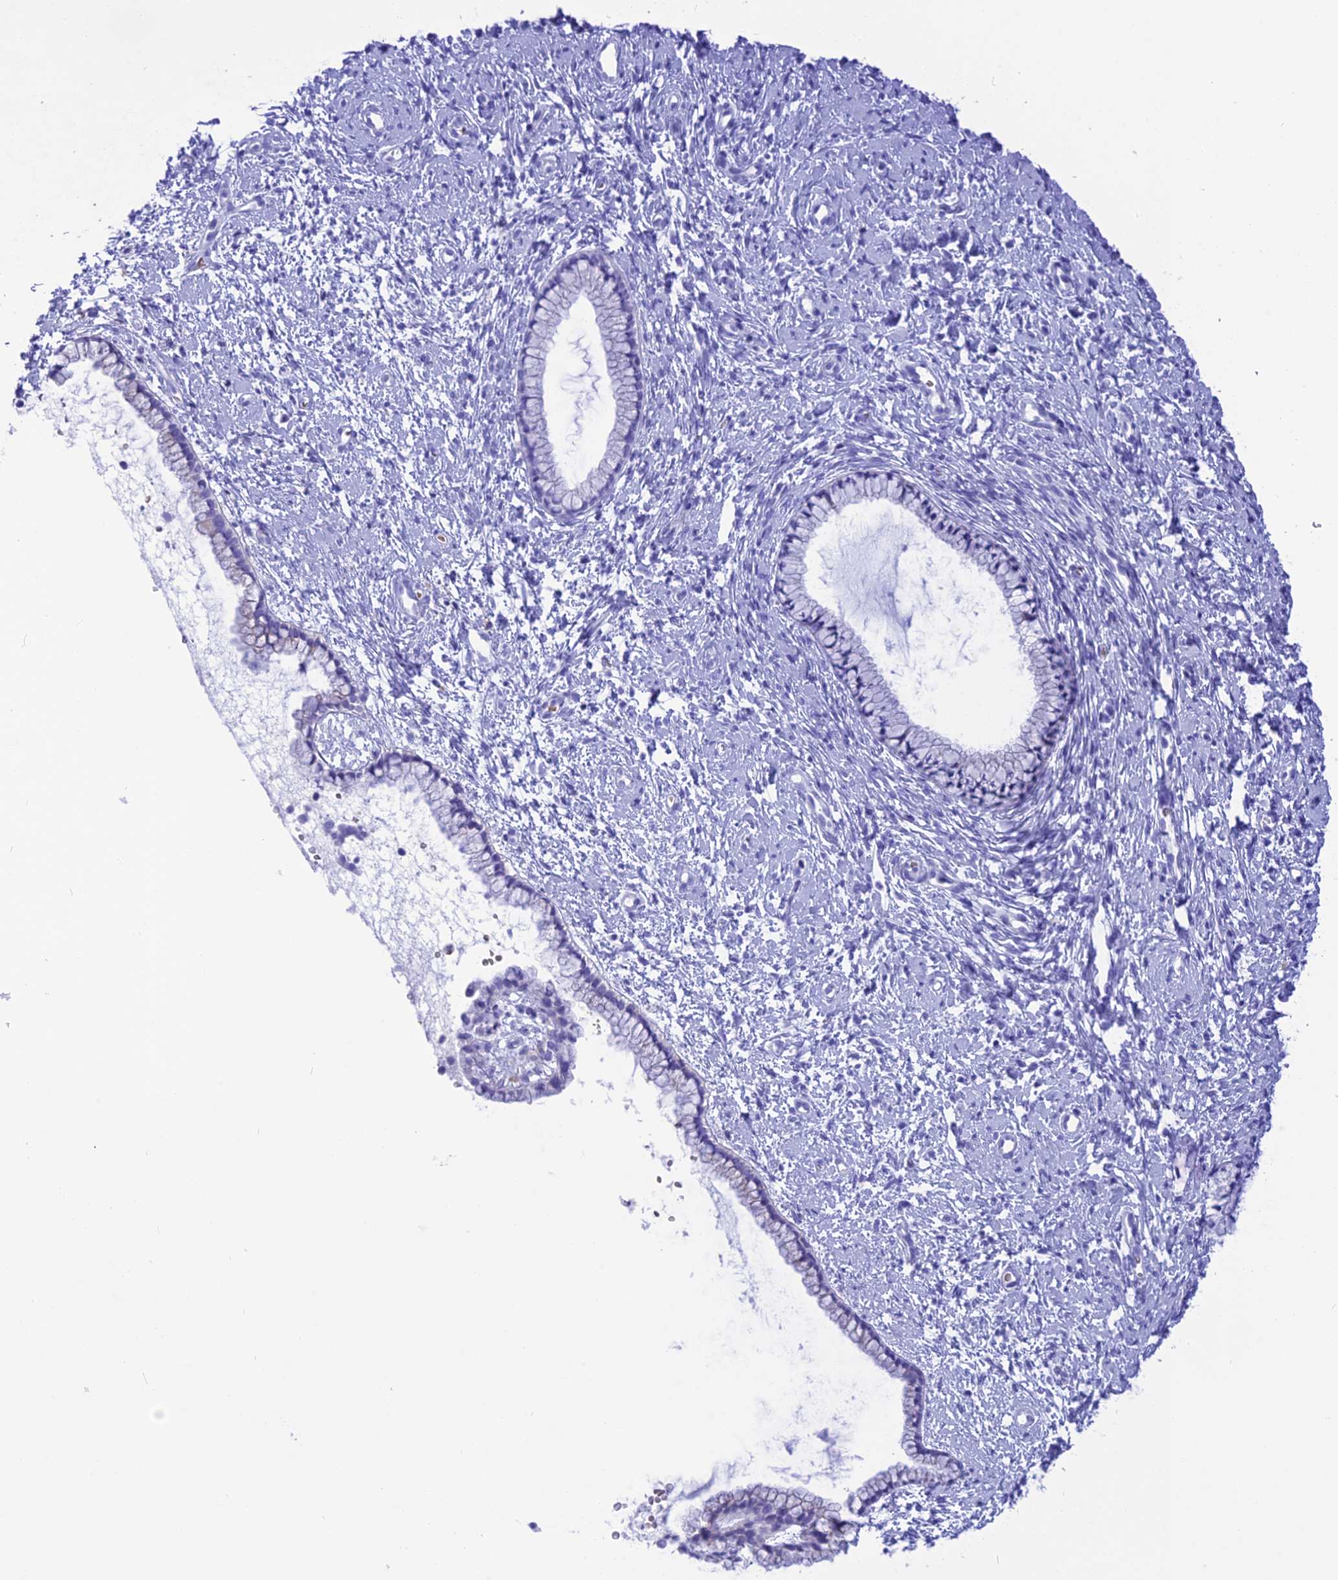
{"staining": {"intensity": "negative", "quantity": "none", "location": "none"}, "tissue": "cervix", "cell_type": "Glandular cells", "image_type": "normal", "snomed": [{"axis": "morphology", "description": "Normal tissue, NOS"}, {"axis": "topography", "description": "Cervix"}], "caption": "Human cervix stained for a protein using IHC shows no expression in glandular cells.", "gene": "GLYATL1B", "patient": {"sex": "female", "age": 57}}